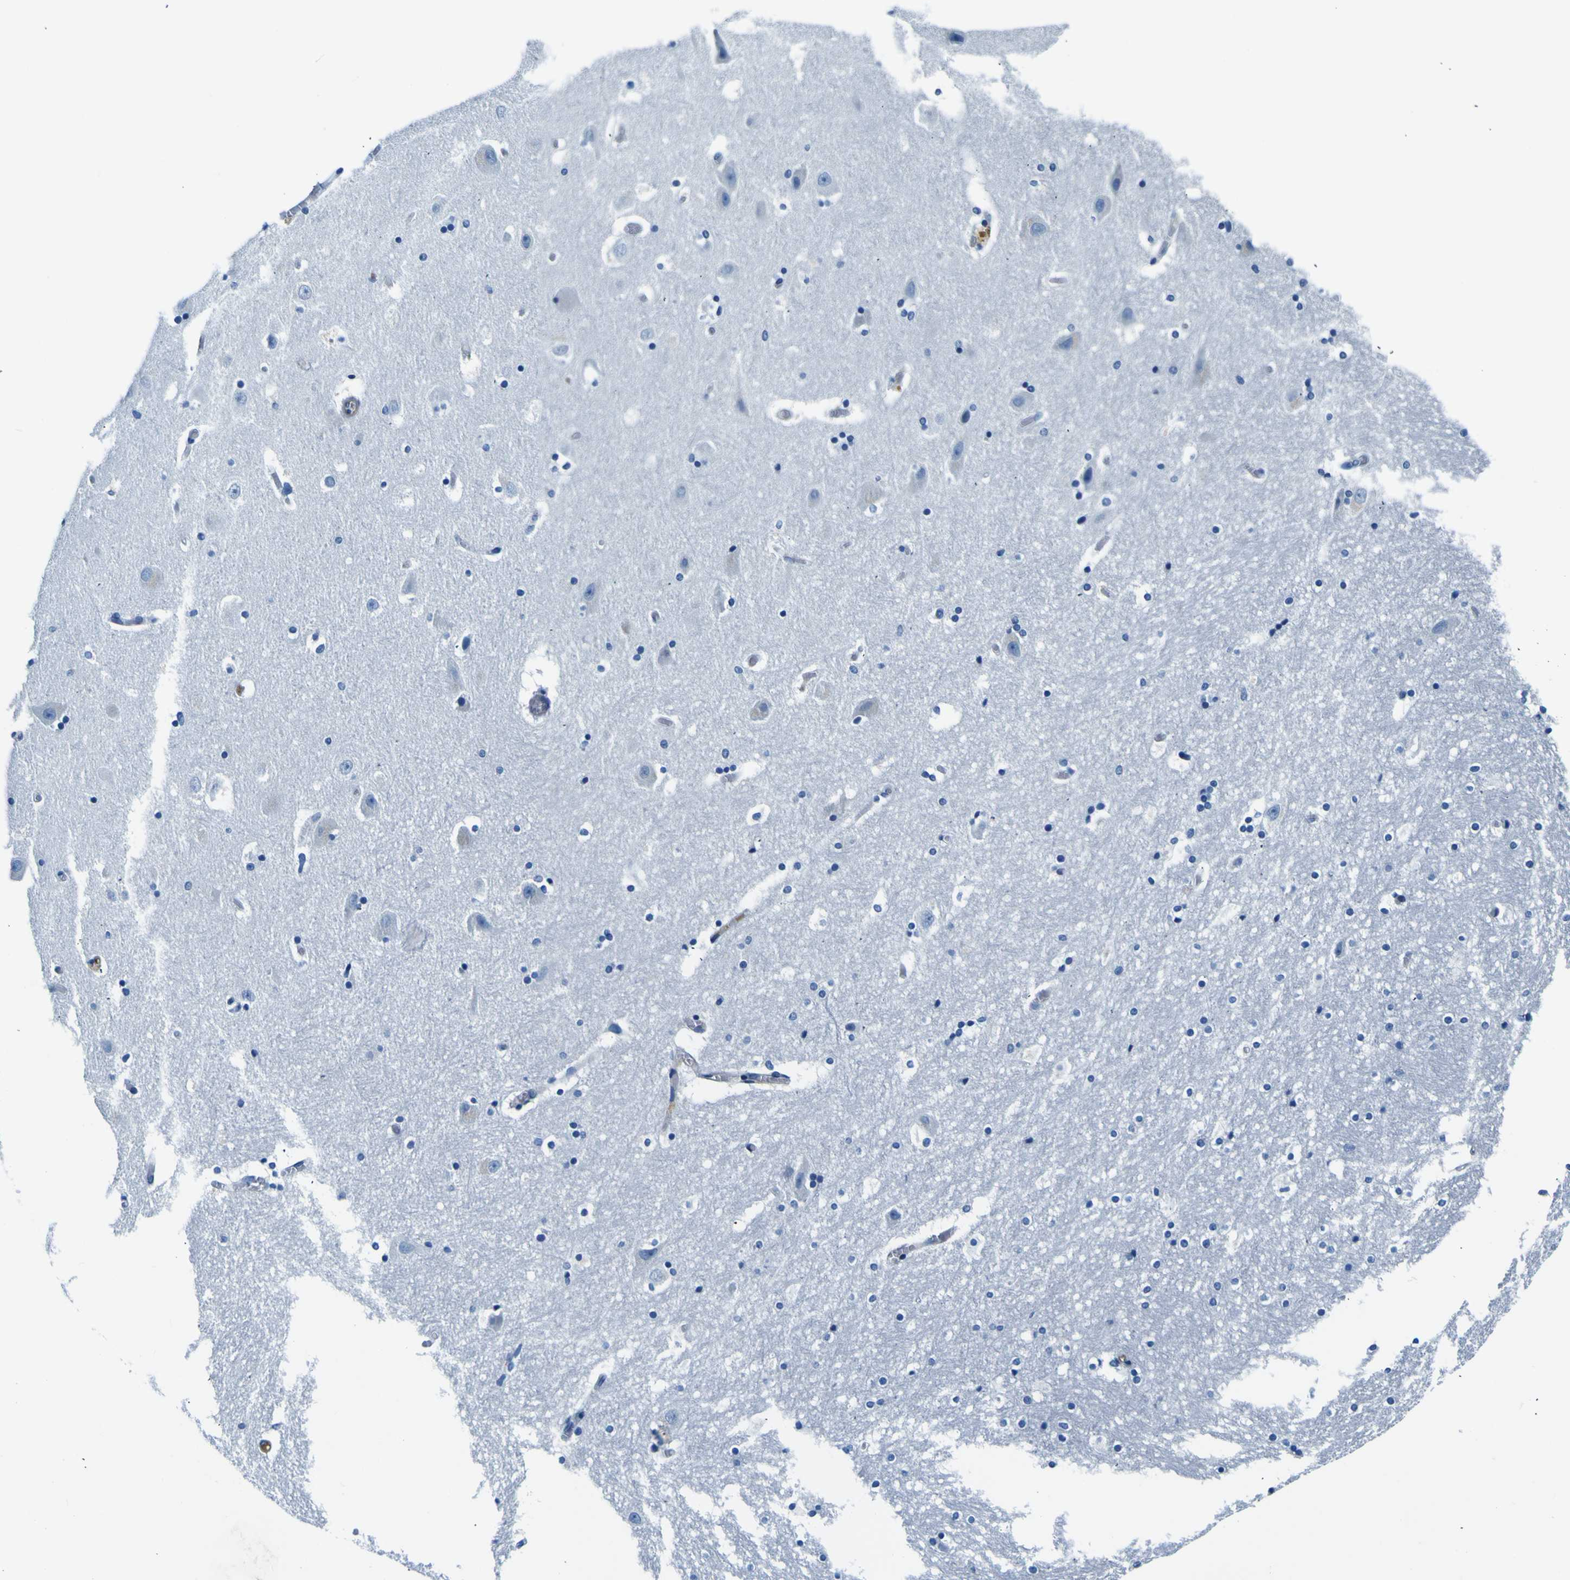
{"staining": {"intensity": "negative", "quantity": "none", "location": "none"}, "tissue": "hippocampus", "cell_type": "Glial cells", "image_type": "normal", "snomed": [{"axis": "morphology", "description": "Normal tissue, NOS"}, {"axis": "topography", "description": "Hippocampus"}], "caption": "Benign hippocampus was stained to show a protein in brown. There is no significant expression in glial cells. (Stains: DAB IHC with hematoxylin counter stain, Microscopy: brightfield microscopy at high magnification).", "gene": "ADGRA2", "patient": {"sex": "male", "age": 45}}